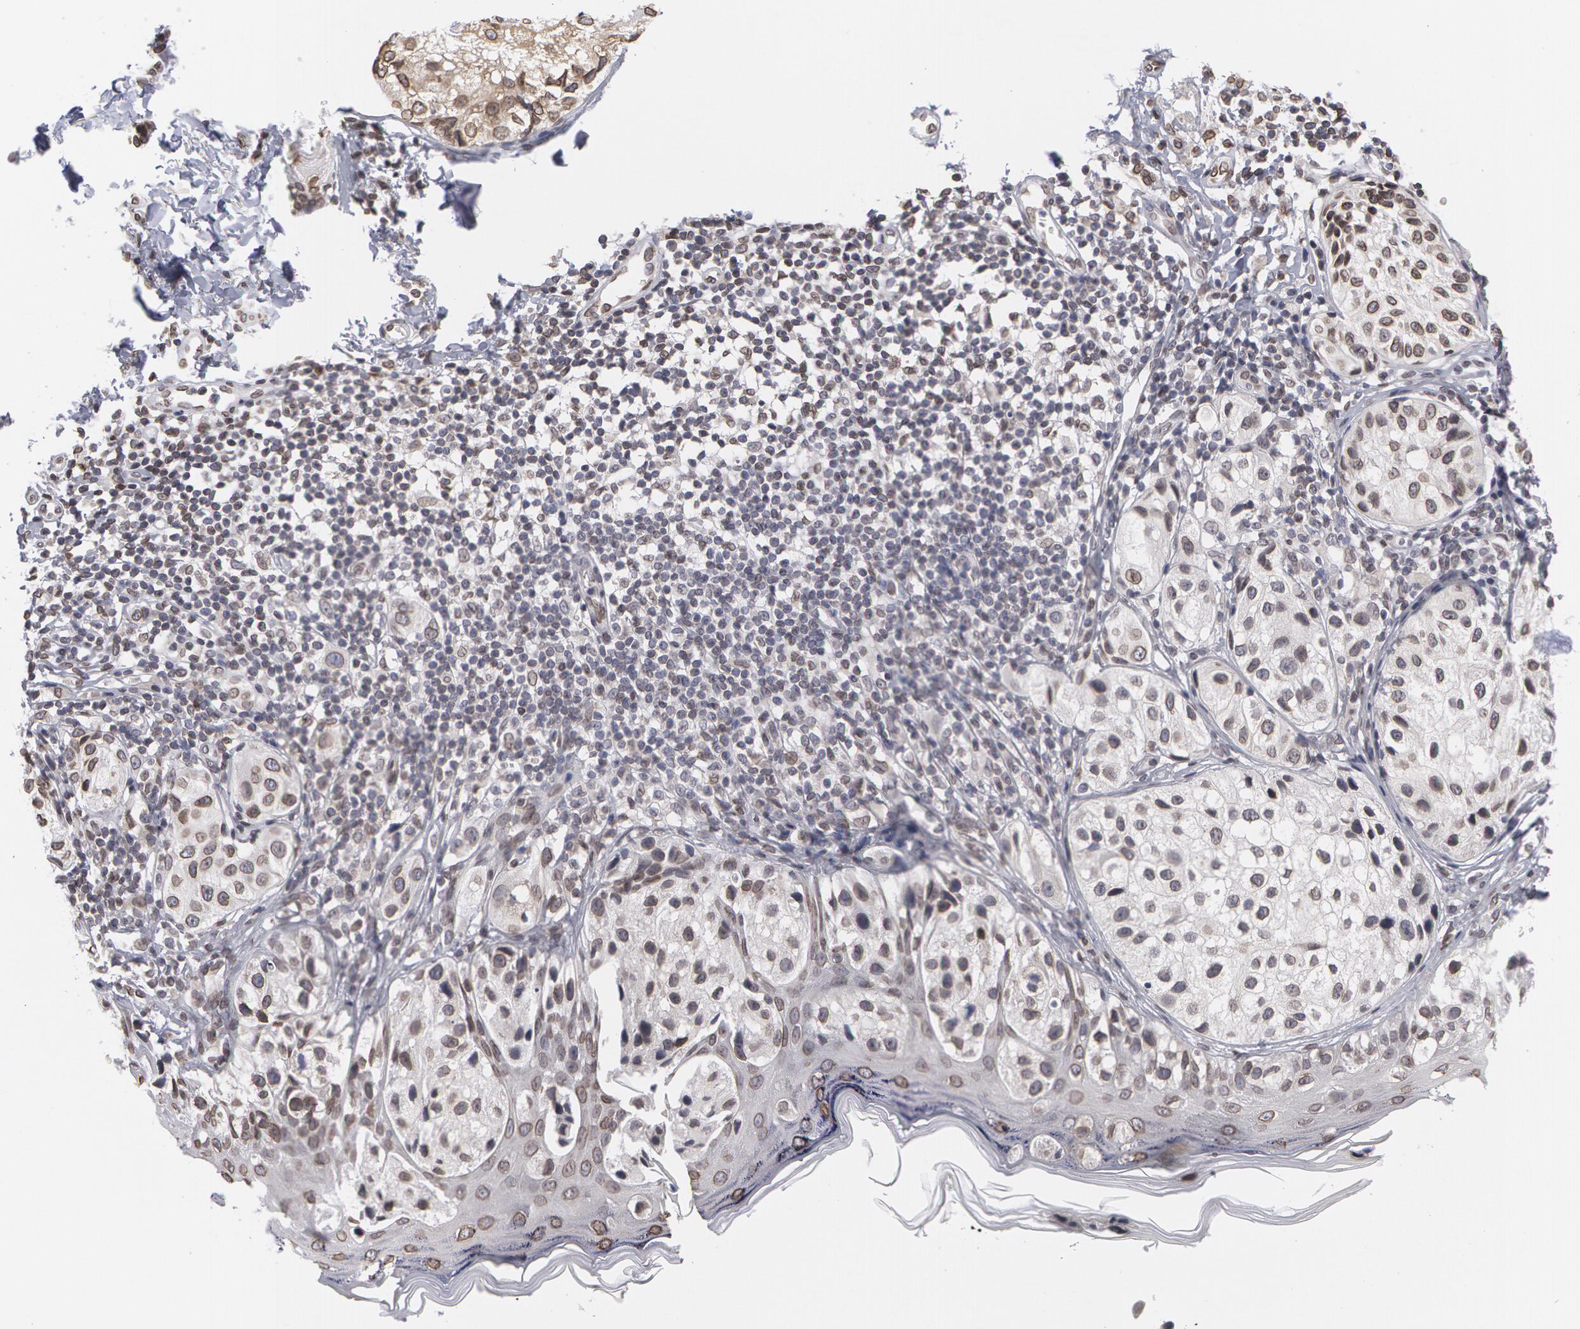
{"staining": {"intensity": "weak", "quantity": "25%-75%", "location": "nuclear"}, "tissue": "melanoma", "cell_type": "Tumor cells", "image_type": "cancer", "snomed": [{"axis": "morphology", "description": "Malignant melanoma, NOS"}, {"axis": "topography", "description": "Skin"}], "caption": "The immunohistochemical stain highlights weak nuclear positivity in tumor cells of malignant melanoma tissue.", "gene": "EMD", "patient": {"sex": "male", "age": 23}}